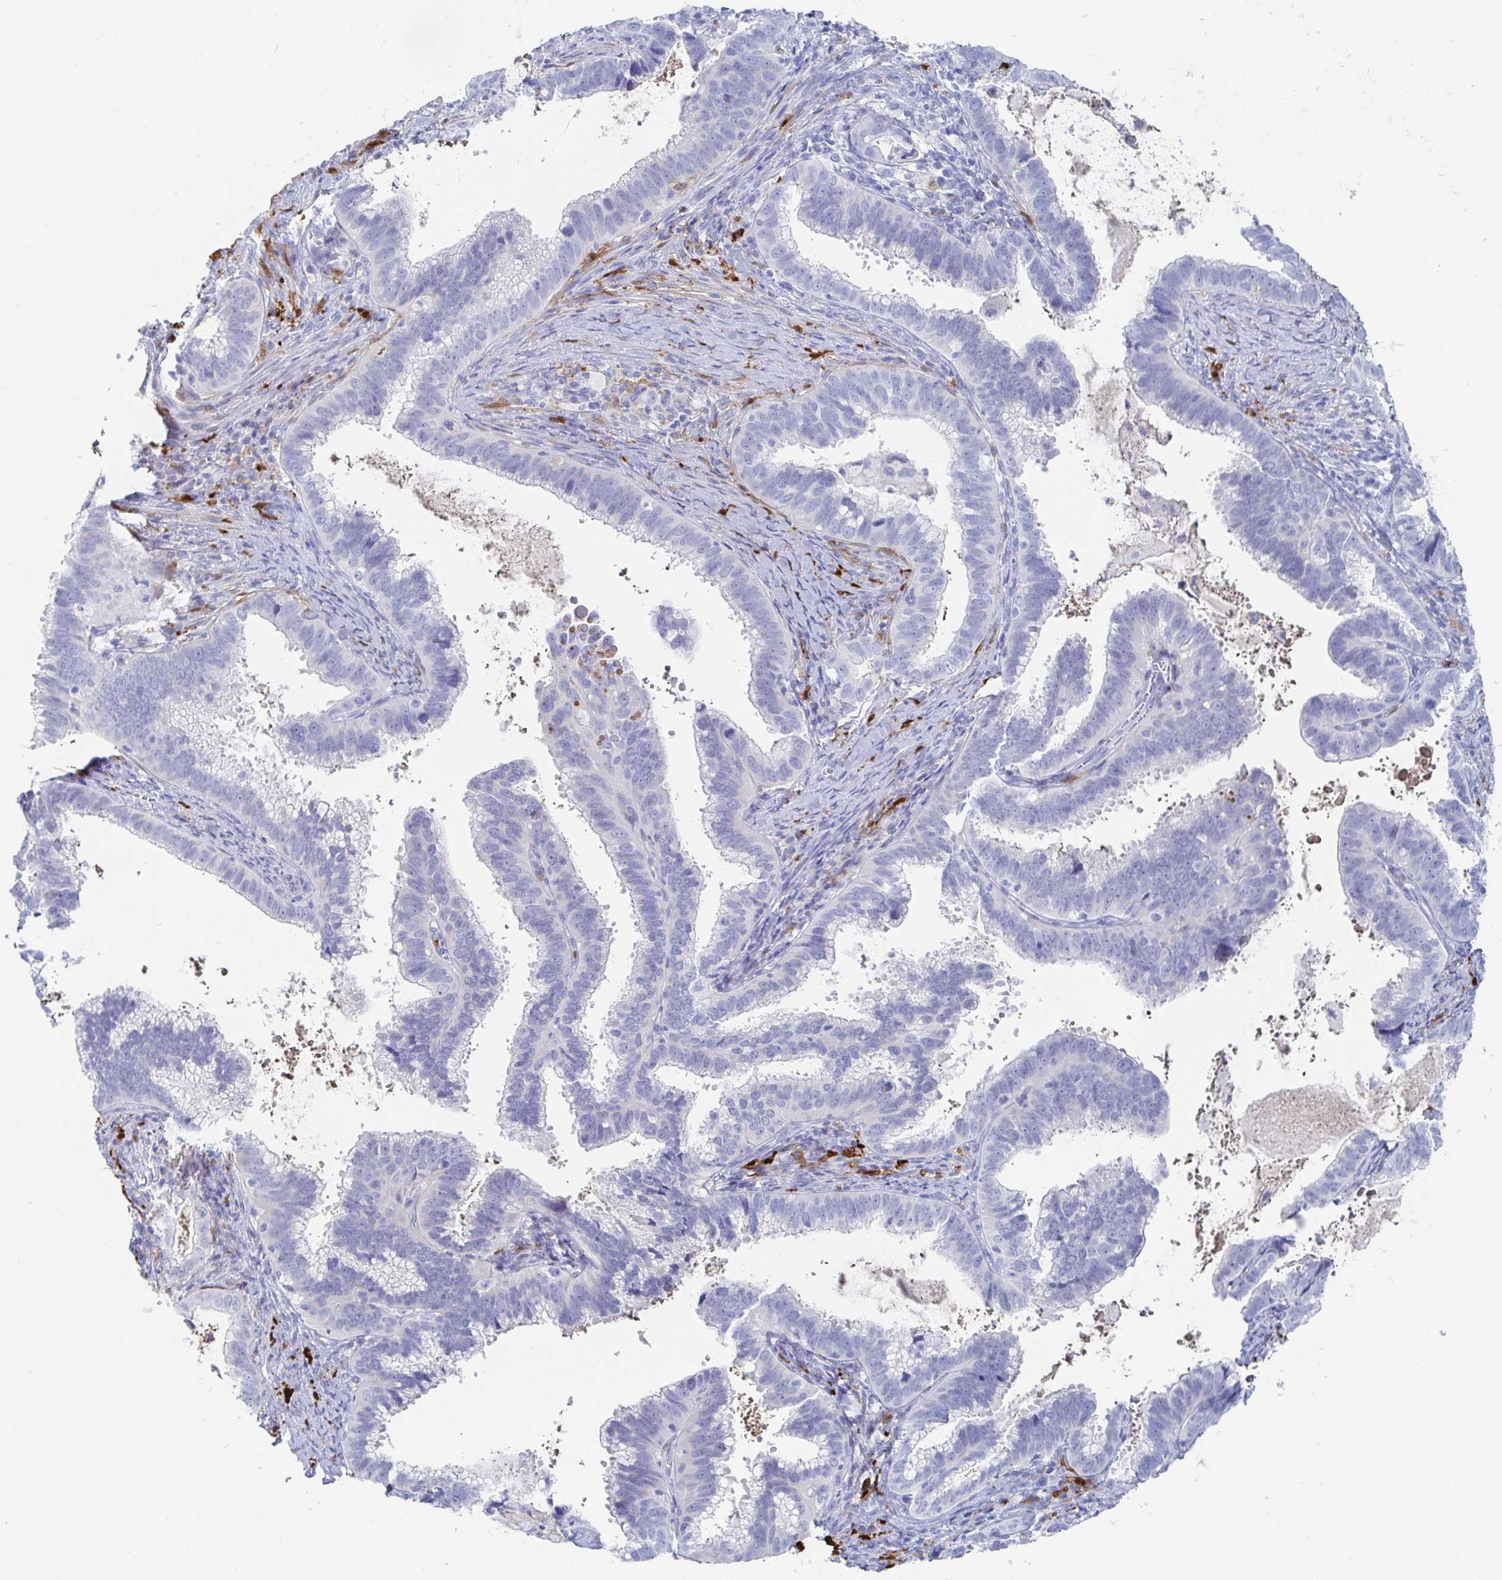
{"staining": {"intensity": "negative", "quantity": "none", "location": "none"}, "tissue": "cervical cancer", "cell_type": "Tumor cells", "image_type": "cancer", "snomed": [{"axis": "morphology", "description": "Adenocarcinoma, NOS"}, {"axis": "topography", "description": "Cervix"}], "caption": "Immunohistochemical staining of human cervical cancer (adenocarcinoma) exhibits no significant positivity in tumor cells.", "gene": "OR2A4", "patient": {"sex": "female", "age": 61}}